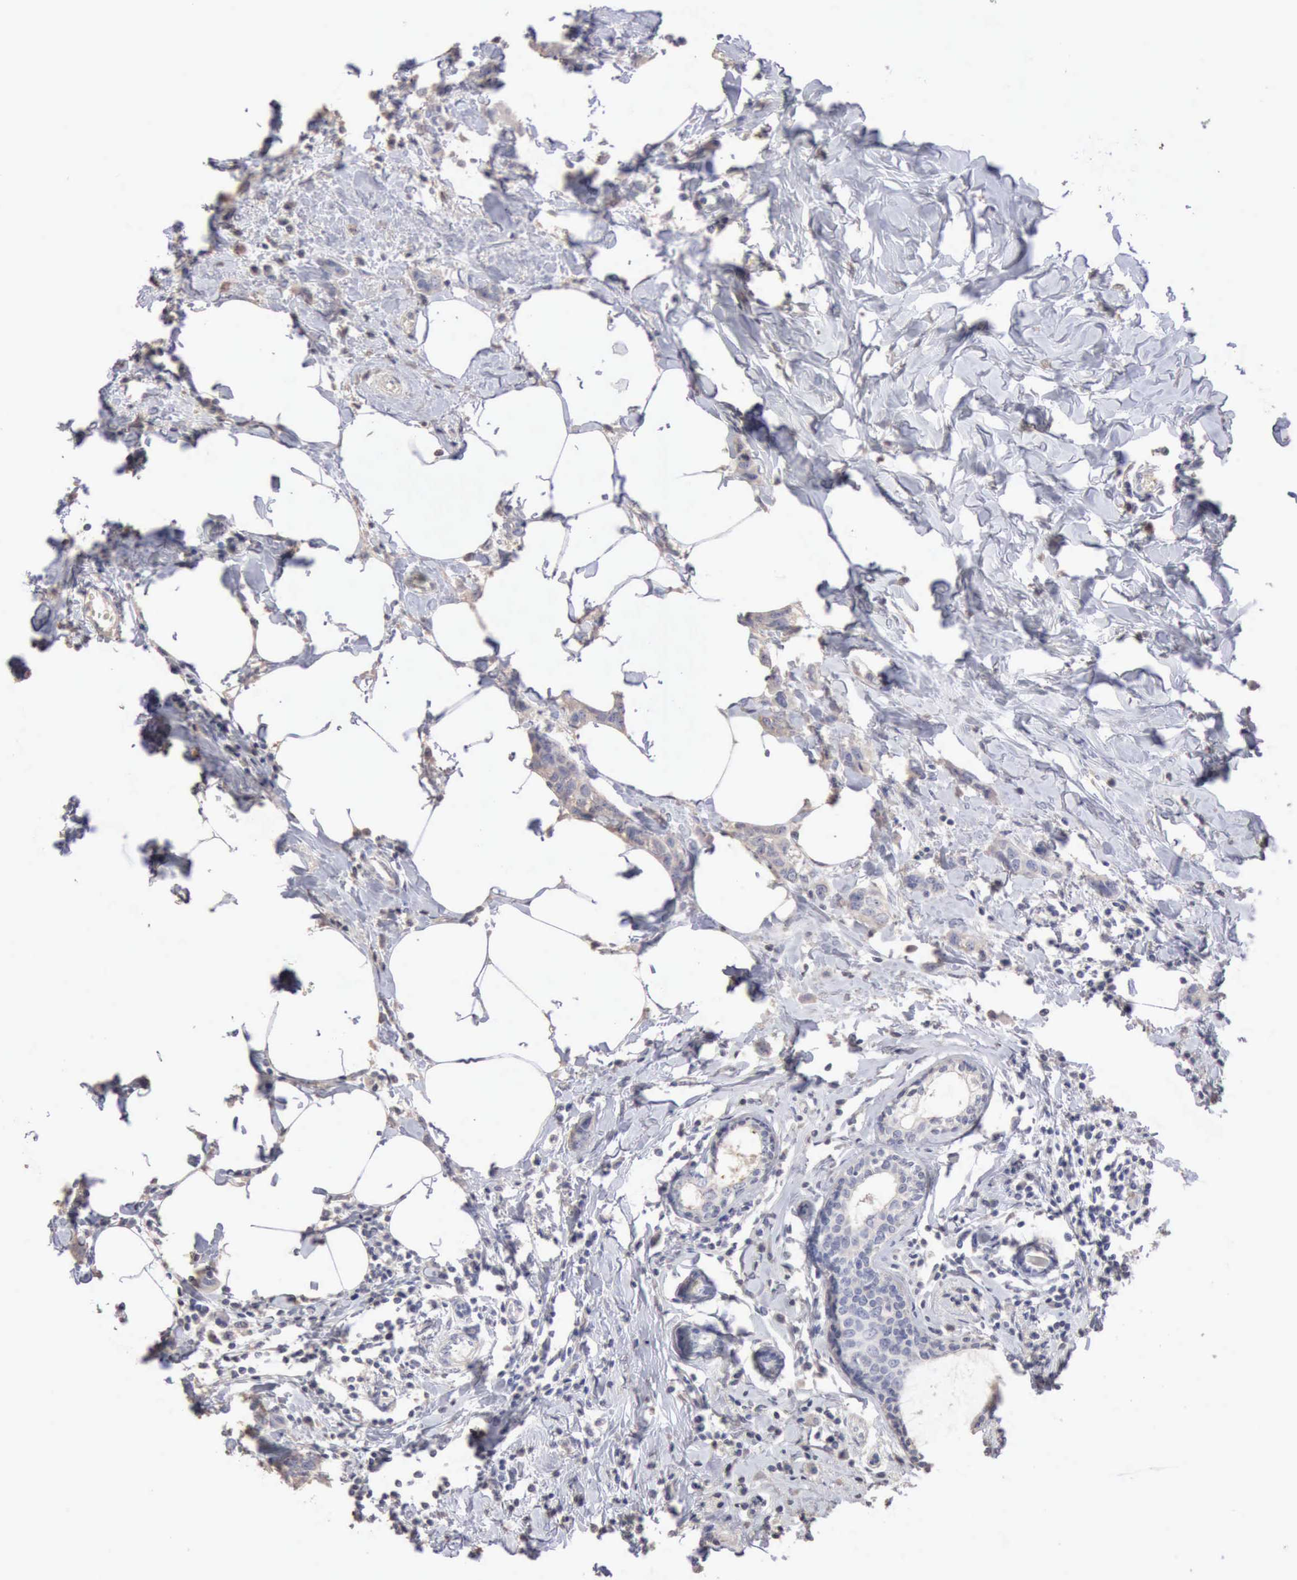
{"staining": {"intensity": "weak", "quantity": "25%-75%", "location": "cytoplasmic/membranous"}, "tissue": "breast cancer", "cell_type": "Tumor cells", "image_type": "cancer", "snomed": [{"axis": "morphology", "description": "Normal tissue, NOS"}, {"axis": "morphology", "description": "Duct carcinoma"}, {"axis": "topography", "description": "Breast"}], "caption": "Human infiltrating ductal carcinoma (breast) stained for a protein (brown) displays weak cytoplasmic/membranous positive positivity in about 25%-75% of tumor cells.", "gene": "KRT6B", "patient": {"sex": "female", "age": 50}}